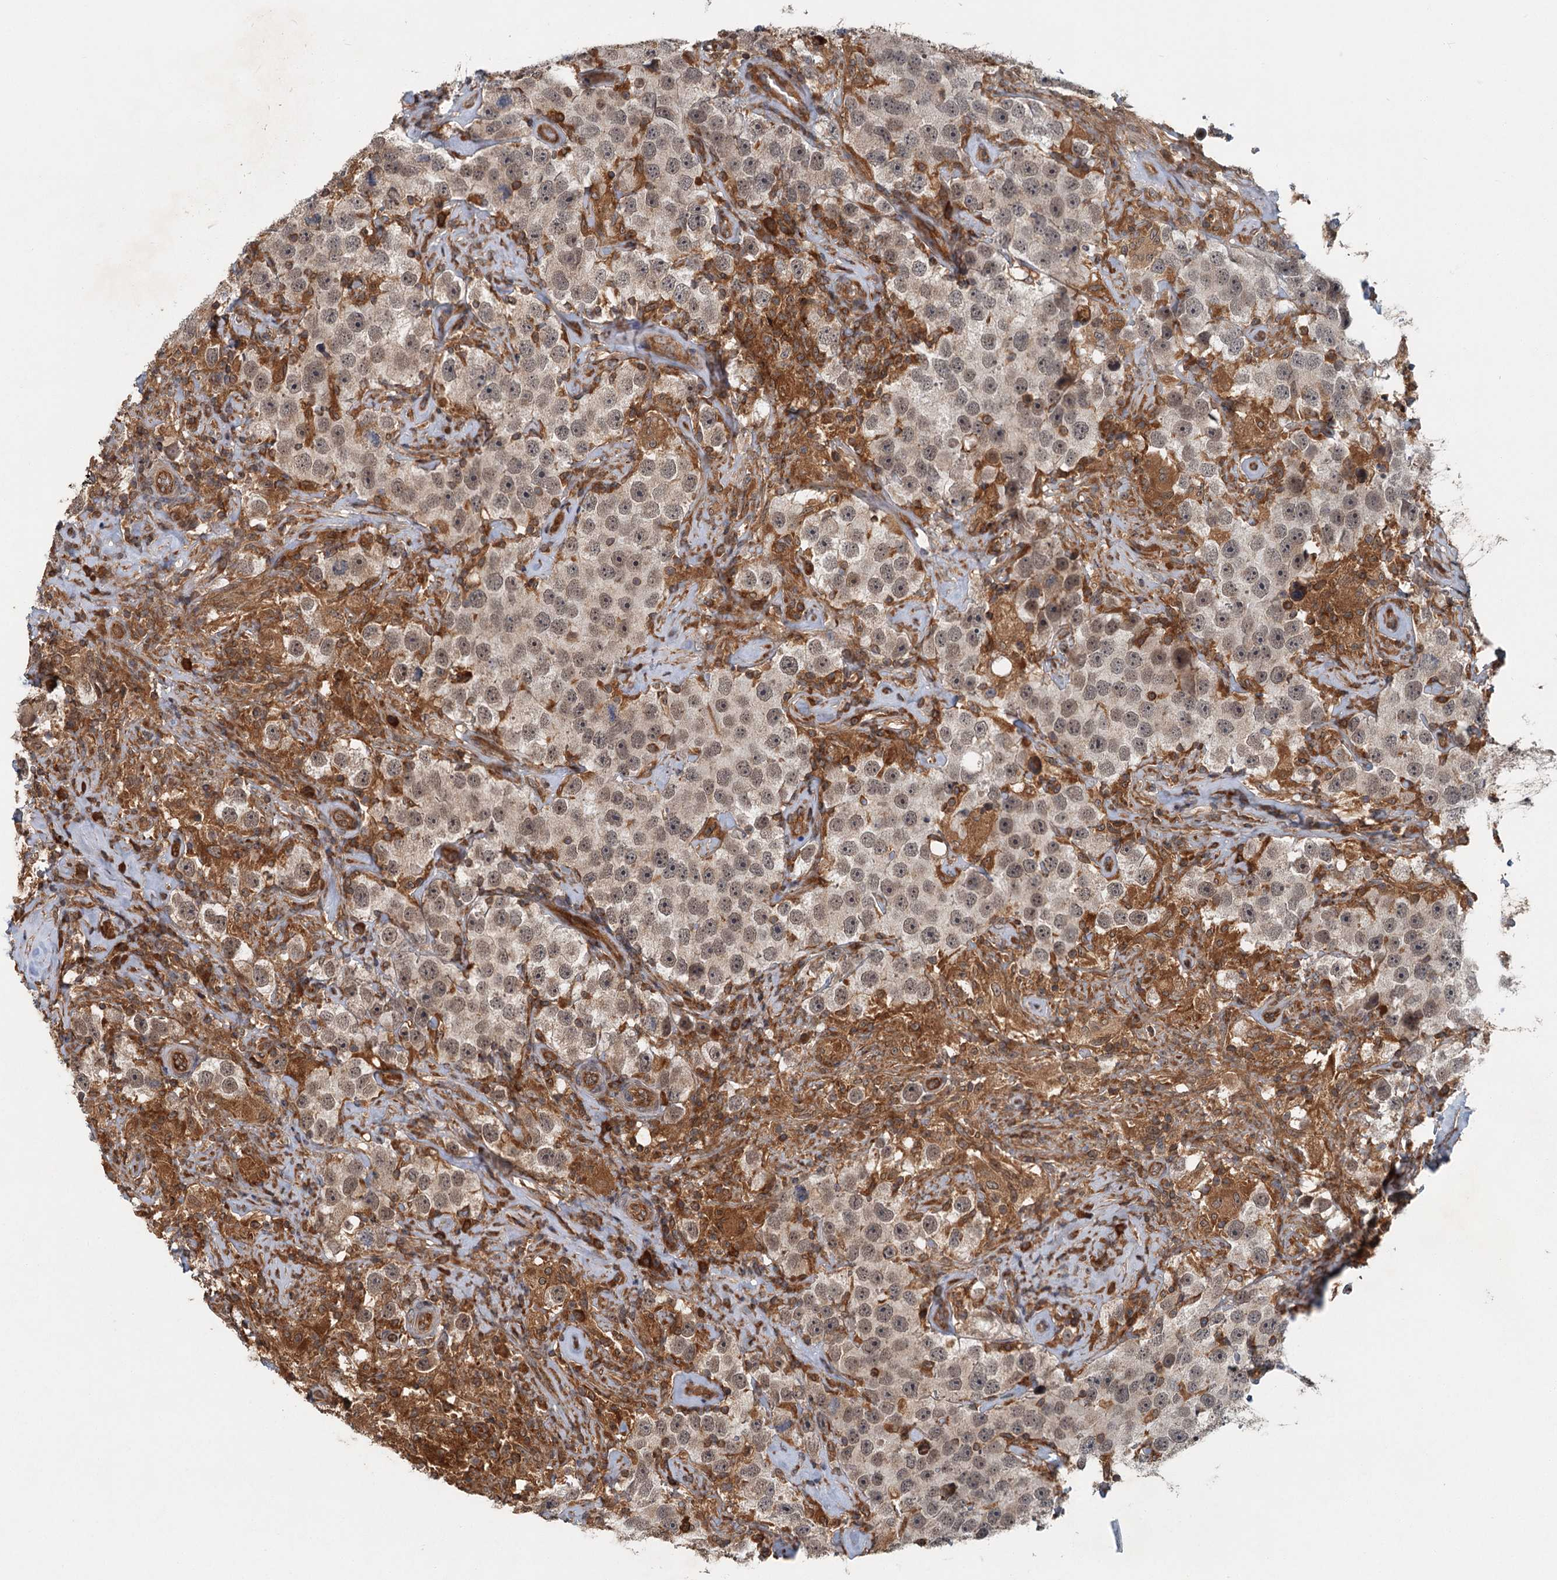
{"staining": {"intensity": "weak", "quantity": ">75%", "location": "nuclear"}, "tissue": "testis cancer", "cell_type": "Tumor cells", "image_type": "cancer", "snomed": [{"axis": "morphology", "description": "Seminoma, NOS"}, {"axis": "topography", "description": "Testis"}], "caption": "This image demonstrates testis seminoma stained with immunohistochemistry (IHC) to label a protein in brown. The nuclear of tumor cells show weak positivity for the protein. Nuclei are counter-stained blue.", "gene": "ZNF527", "patient": {"sex": "male", "age": 49}}